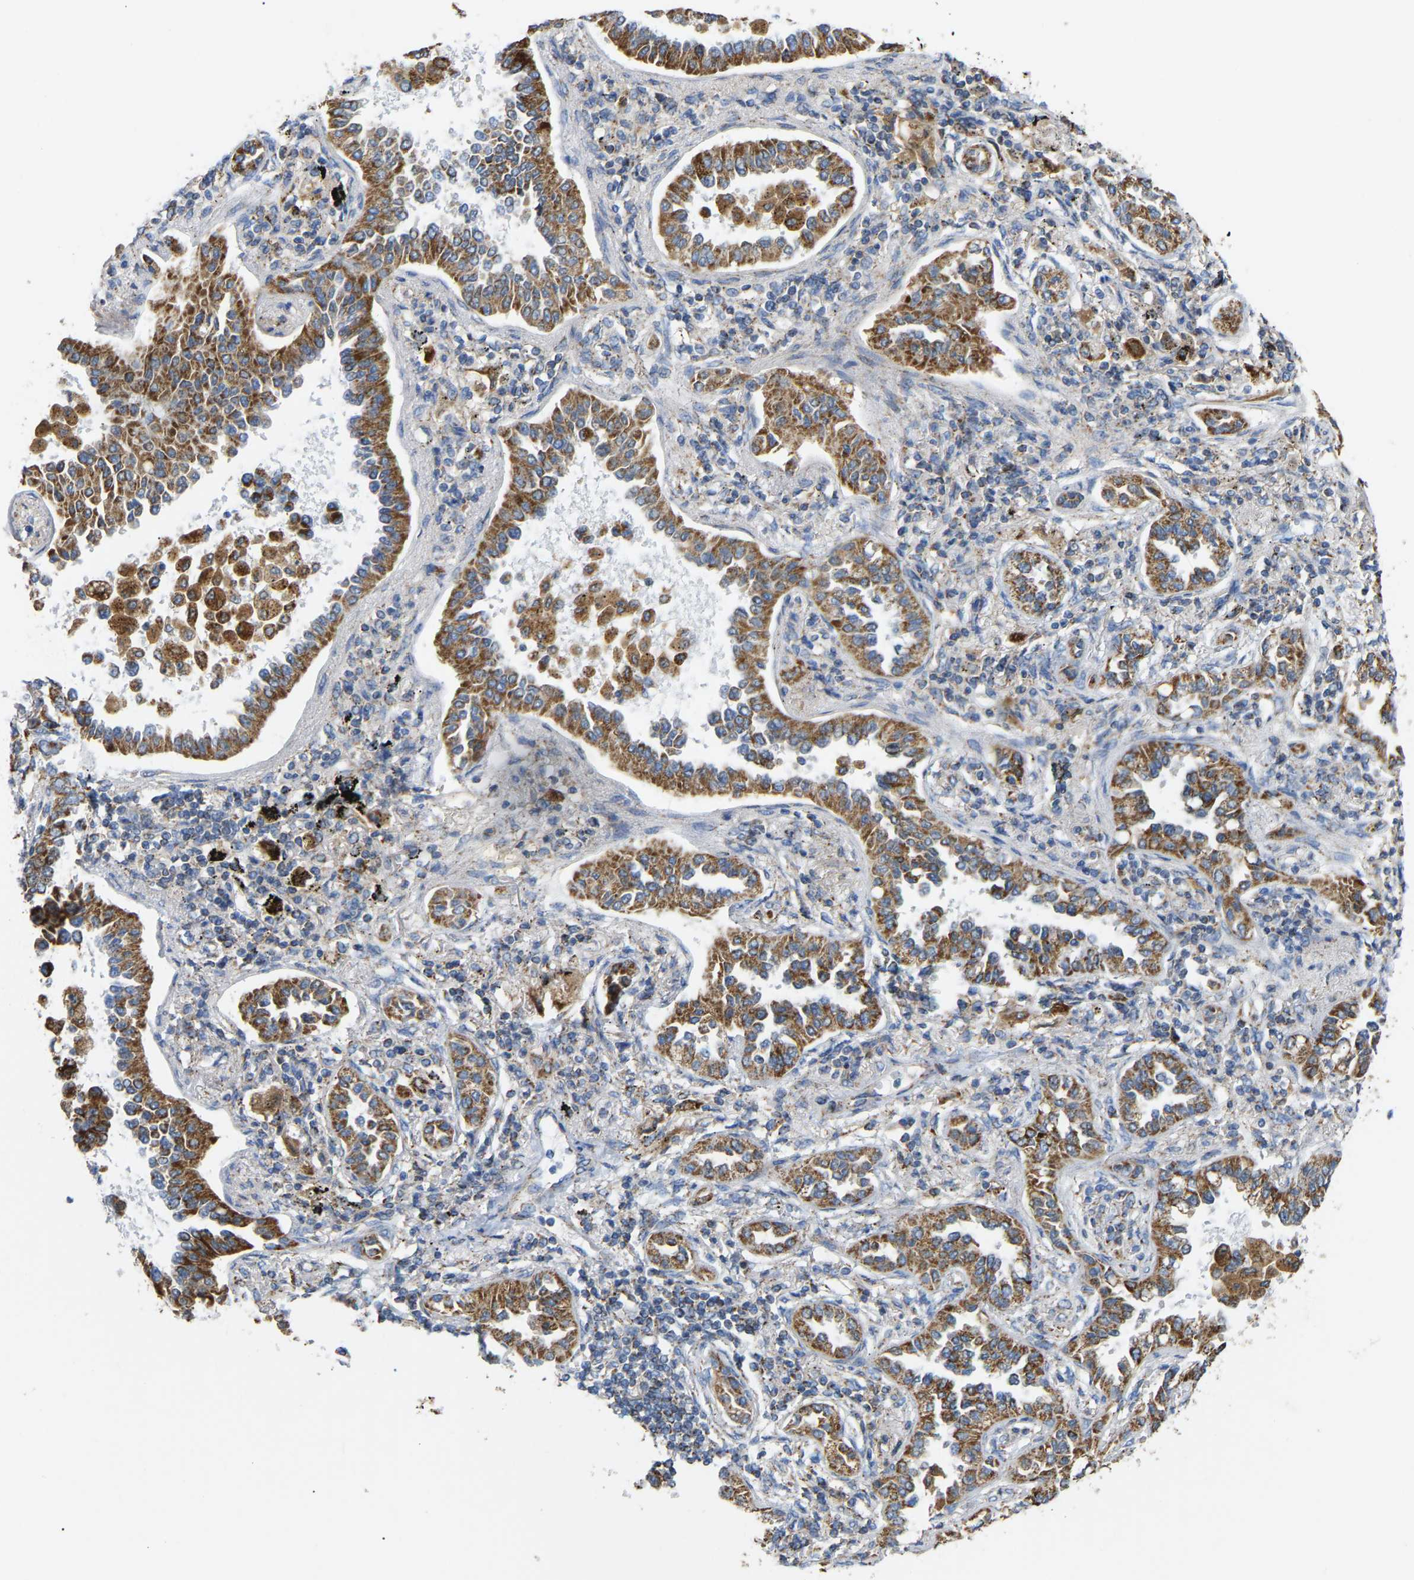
{"staining": {"intensity": "moderate", "quantity": ">75%", "location": "cytoplasmic/membranous"}, "tissue": "lung cancer", "cell_type": "Tumor cells", "image_type": "cancer", "snomed": [{"axis": "morphology", "description": "Normal tissue, NOS"}, {"axis": "morphology", "description": "Adenocarcinoma, NOS"}, {"axis": "topography", "description": "Lung"}], "caption": "Lung cancer (adenocarcinoma) stained with a brown dye demonstrates moderate cytoplasmic/membranous positive positivity in about >75% of tumor cells.", "gene": "HIBADH", "patient": {"sex": "male", "age": 59}}